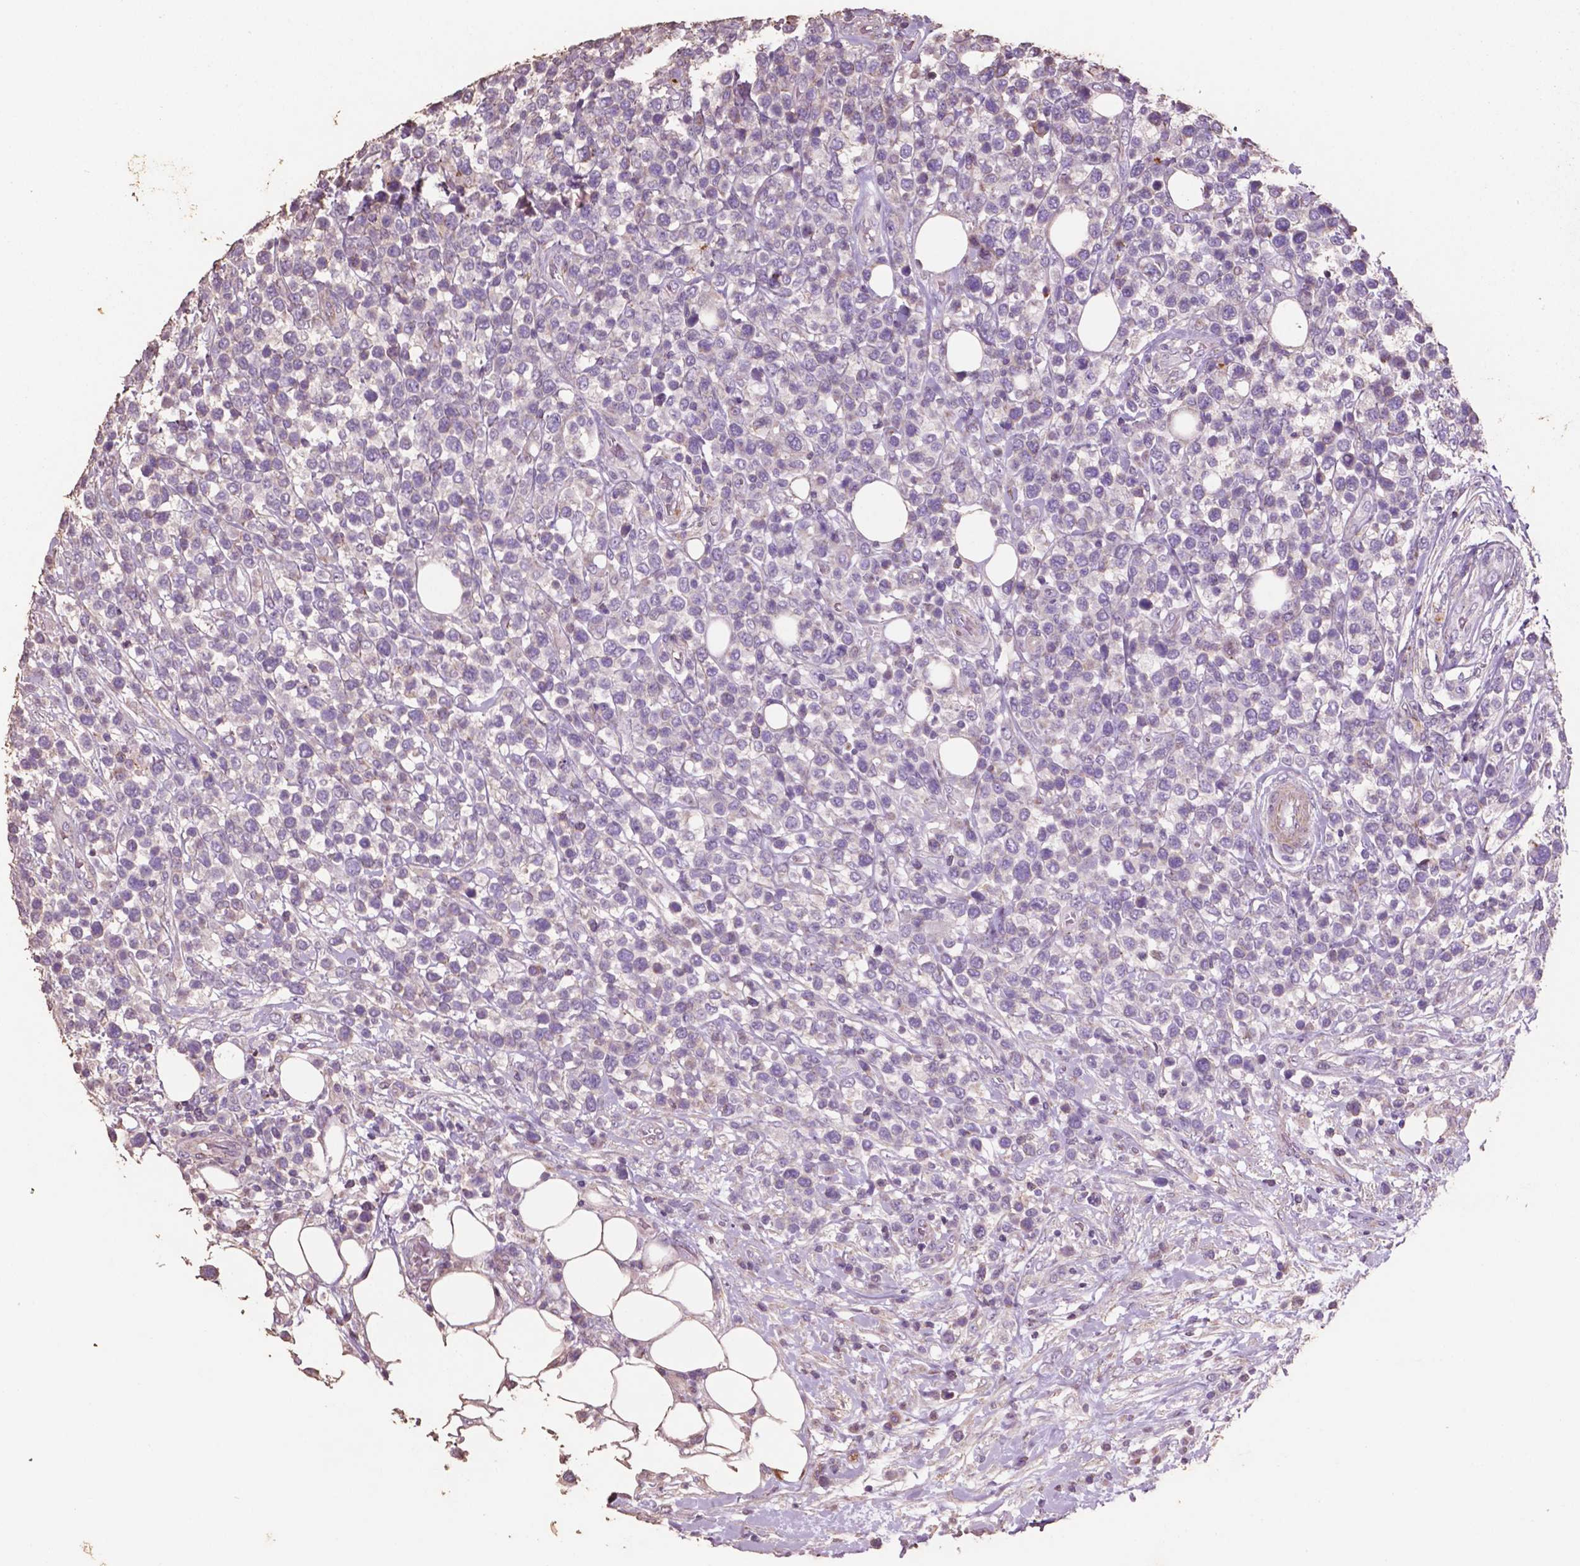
{"staining": {"intensity": "weak", "quantity": "<25%", "location": "cytoplasmic/membranous"}, "tissue": "lymphoma", "cell_type": "Tumor cells", "image_type": "cancer", "snomed": [{"axis": "morphology", "description": "Malignant lymphoma, non-Hodgkin's type, High grade"}, {"axis": "topography", "description": "Soft tissue"}], "caption": "This is an immunohistochemistry photomicrograph of human high-grade malignant lymphoma, non-Hodgkin's type. There is no expression in tumor cells.", "gene": "COMMD4", "patient": {"sex": "female", "age": 56}}